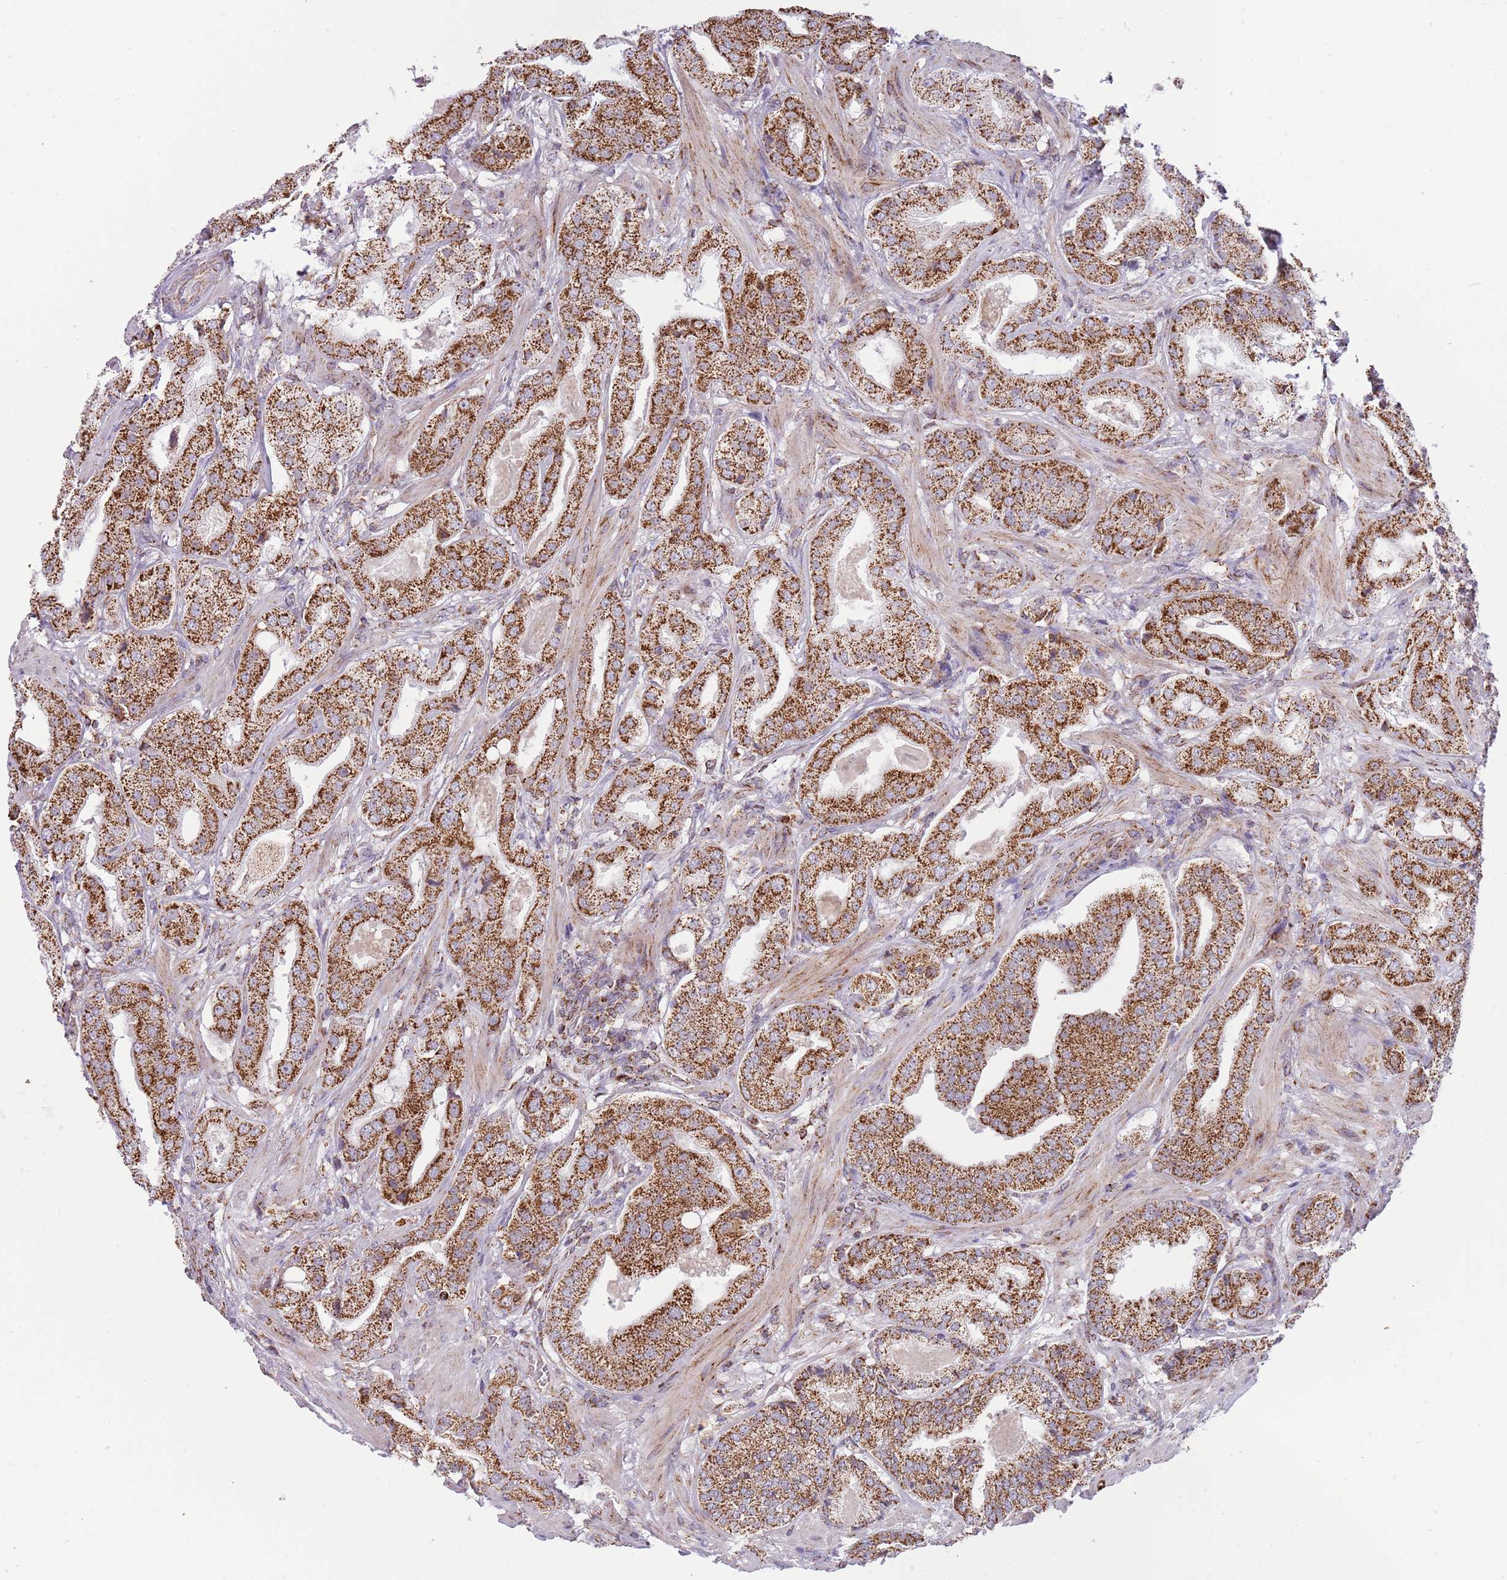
{"staining": {"intensity": "strong", "quantity": ">75%", "location": "cytoplasmic/membranous"}, "tissue": "prostate cancer", "cell_type": "Tumor cells", "image_type": "cancer", "snomed": [{"axis": "morphology", "description": "Adenocarcinoma, High grade"}, {"axis": "topography", "description": "Prostate"}], "caption": "Prostate adenocarcinoma (high-grade) stained for a protein shows strong cytoplasmic/membranous positivity in tumor cells.", "gene": "LHX6", "patient": {"sex": "male", "age": 63}}